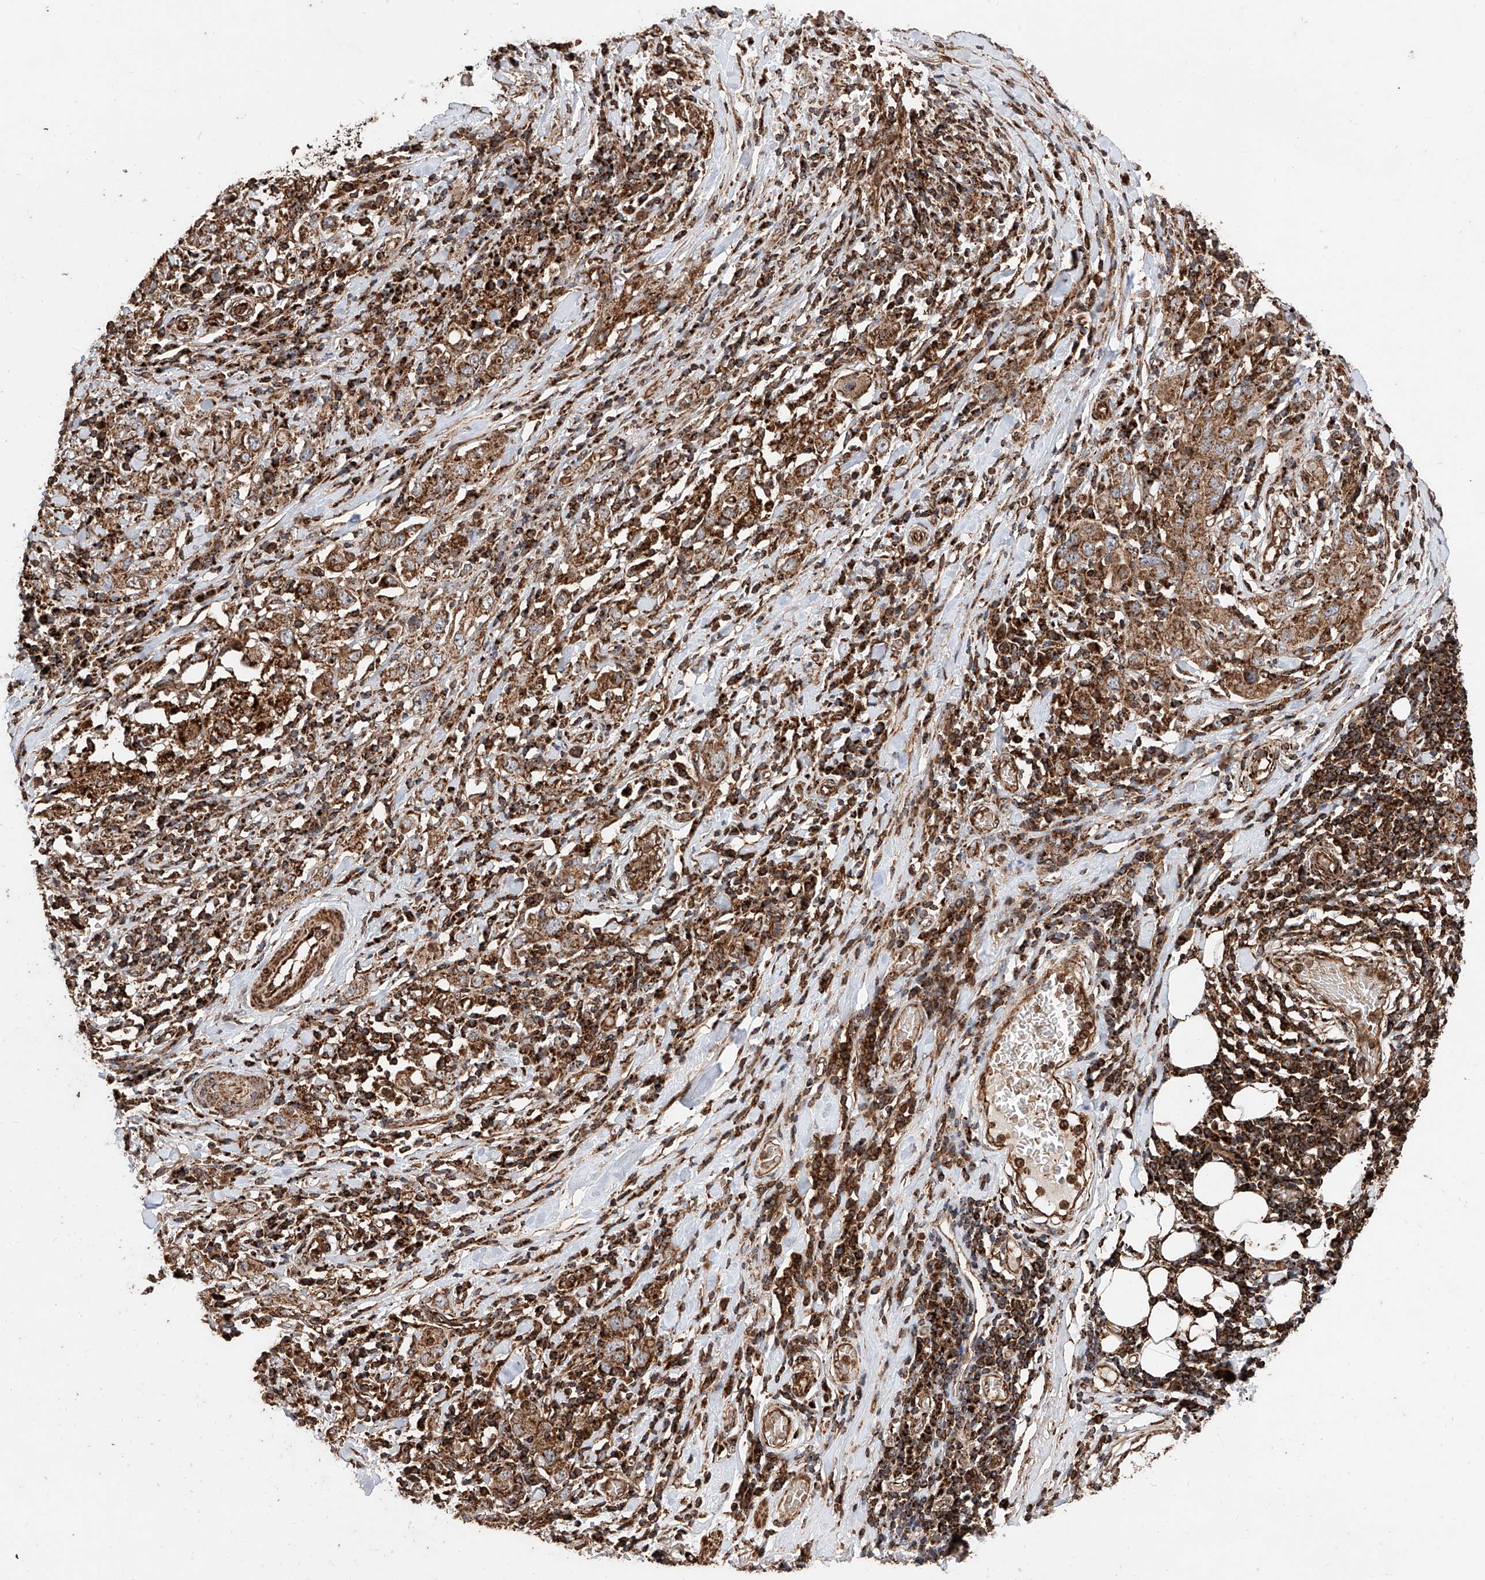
{"staining": {"intensity": "moderate", "quantity": ">75%", "location": "cytoplasmic/membranous"}, "tissue": "stomach cancer", "cell_type": "Tumor cells", "image_type": "cancer", "snomed": [{"axis": "morphology", "description": "Adenocarcinoma, NOS"}, {"axis": "topography", "description": "Stomach, upper"}], "caption": "High-magnification brightfield microscopy of stomach cancer stained with DAB (brown) and counterstained with hematoxylin (blue). tumor cells exhibit moderate cytoplasmic/membranous positivity is appreciated in approximately>75% of cells.", "gene": "PISD", "patient": {"sex": "male", "age": 62}}